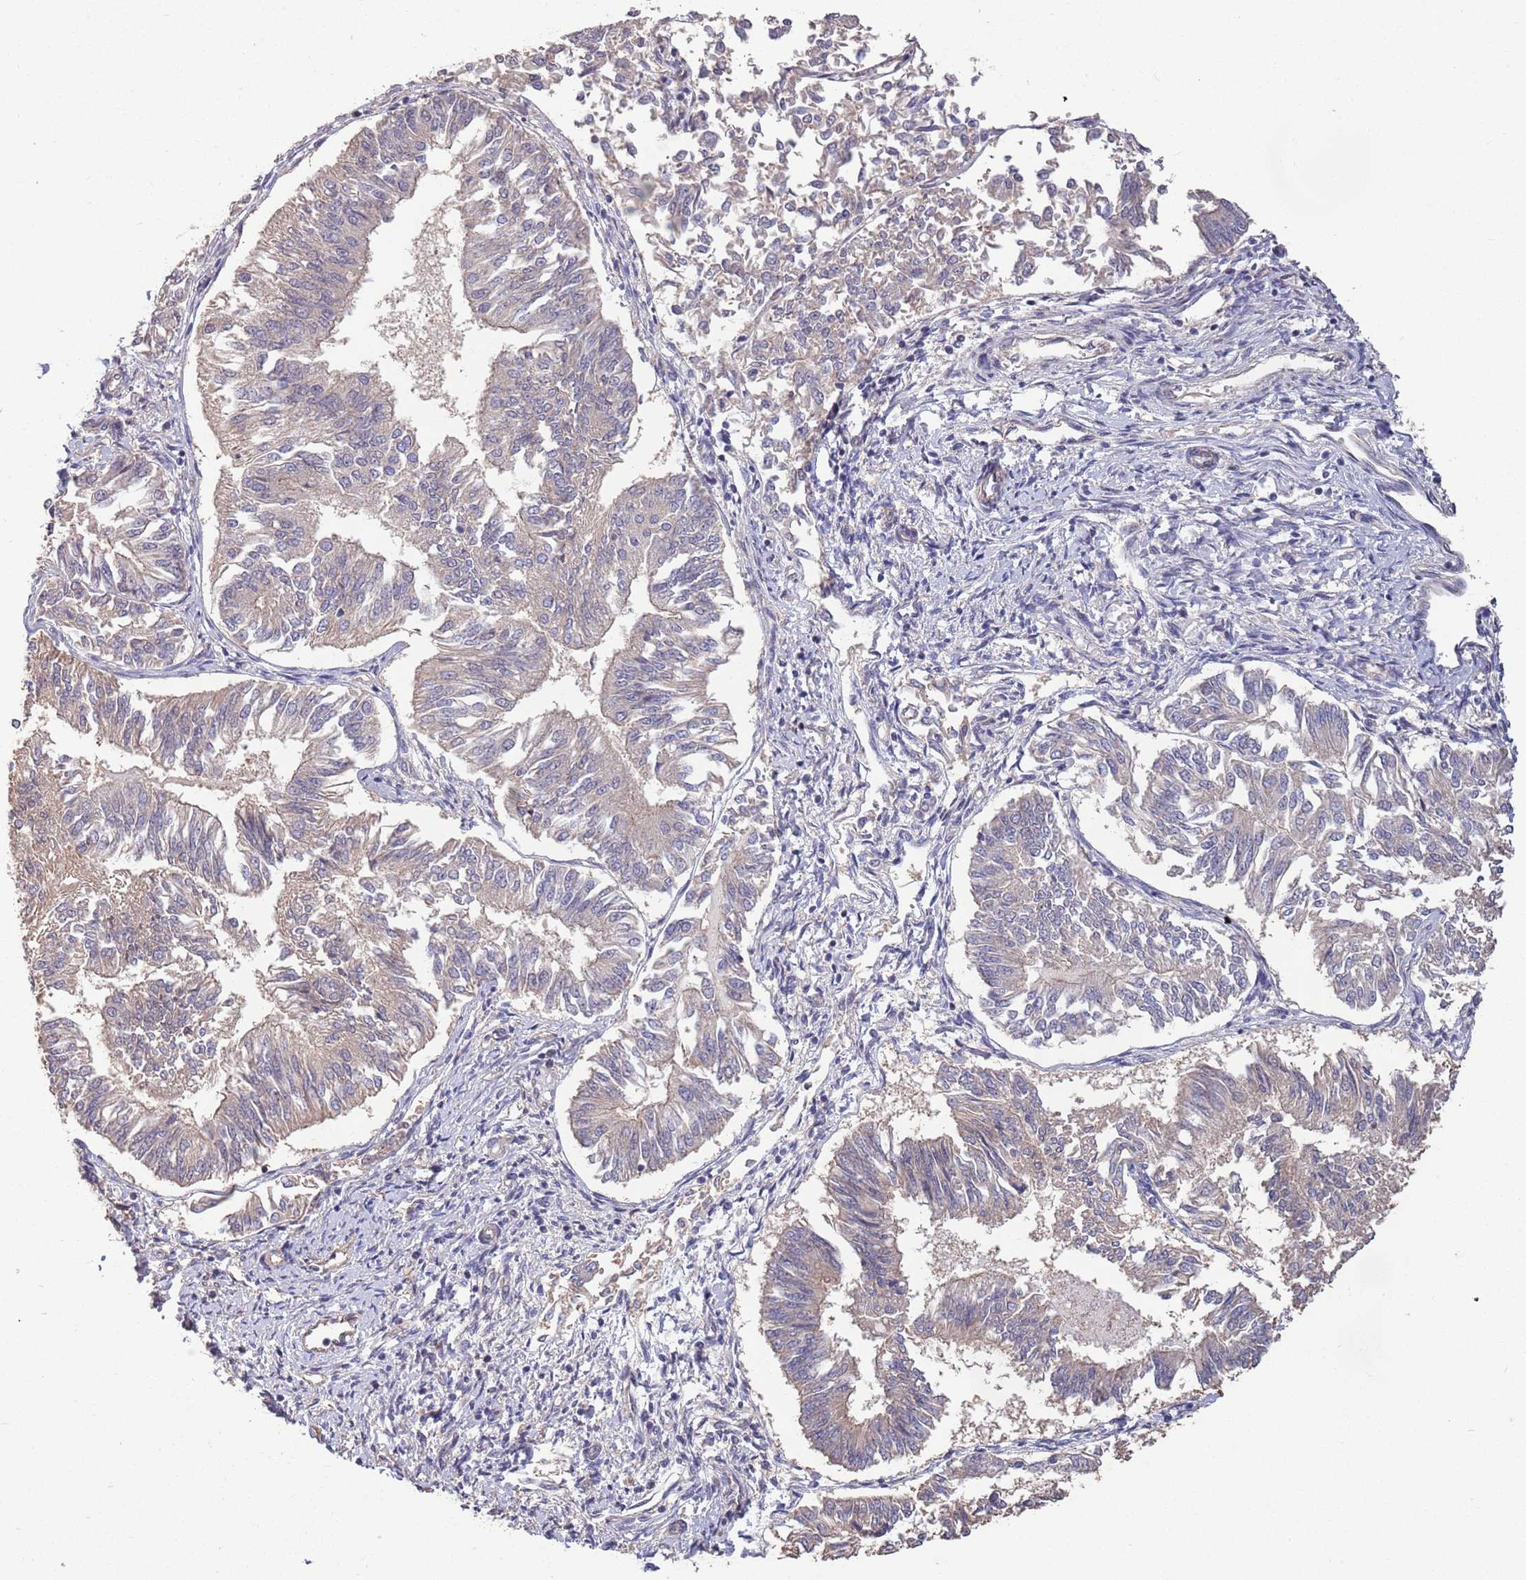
{"staining": {"intensity": "weak", "quantity": "<25%", "location": "cytoplasmic/membranous"}, "tissue": "endometrial cancer", "cell_type": "Tumor cells", "image_type": "cancer", "snomed": [{"axis": "morphology", "description": "Adenocarcinoma, NOS"}, {"axis": "topography", "description": "Endometrium"}], "caption": "This is a micrograph of immunohistochemistry staining of adenocarcinoma (endometrial), which shows no expression in tumor cells. (Brightfield microscopy of DAB (3,3'-diaminobenzidine) immunohistochemistry at high magnification).", "gene": "MARVELD2", "patient": {"sex": "female", "age": 58}}